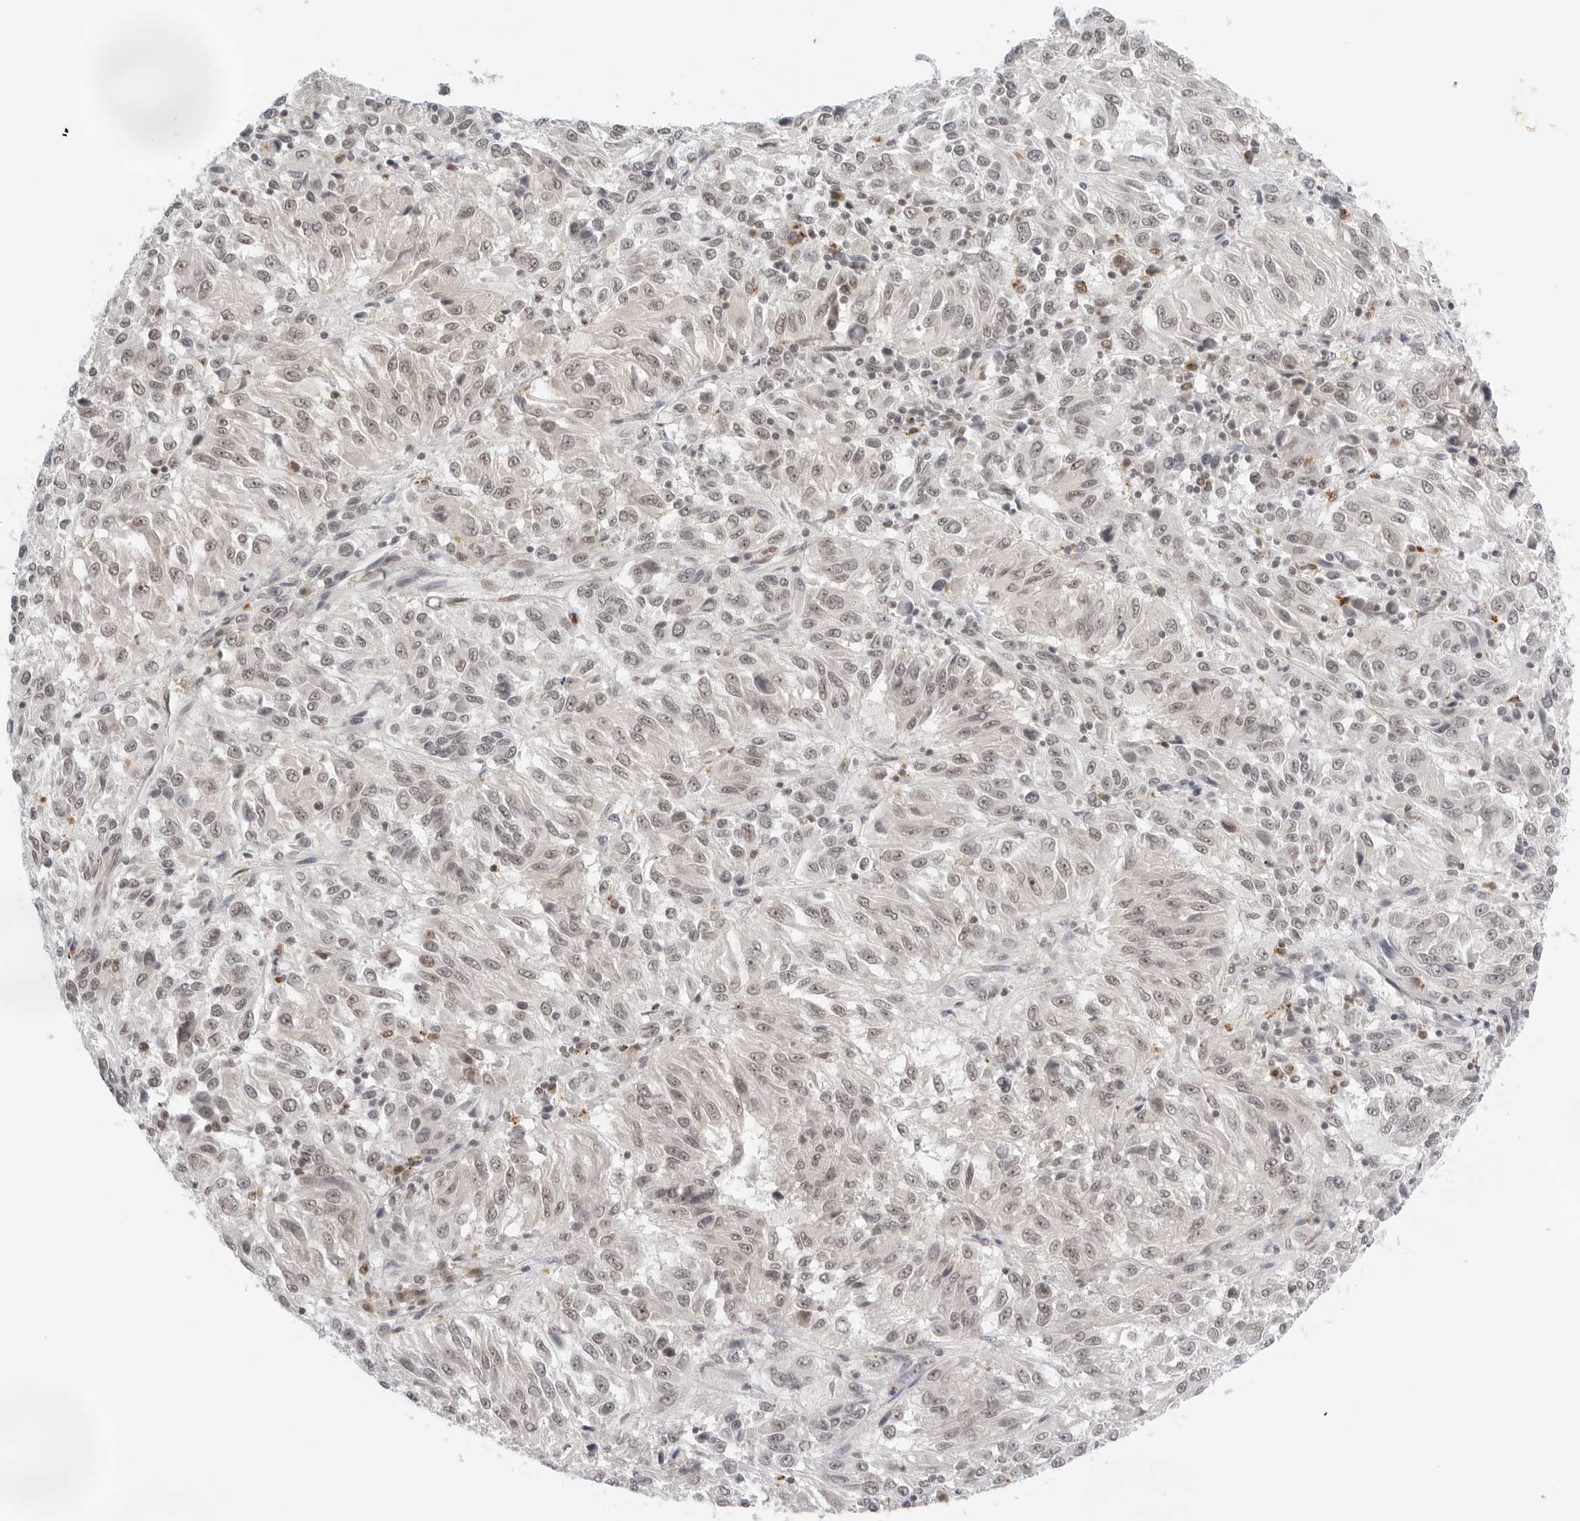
{"staining": {"intensity": "weak", "quantity": "25%-75%", "location": "nuclear"}, "tissue": "melanoma", "cell_type": "Tumor cells", "image_type": "cancer", "snomed": [{"axis": "morphology", "description": "Malignant melanoma, Metastatic site"}, {"axis": "topography", "description": "Lung"}], "caption": "IHC of melanoma displays low levels of weak nuclear positivity in about 25%-75% of tumor cells.", "gene": "TOX4", "patient": {"sex": "male", "age": 64}}